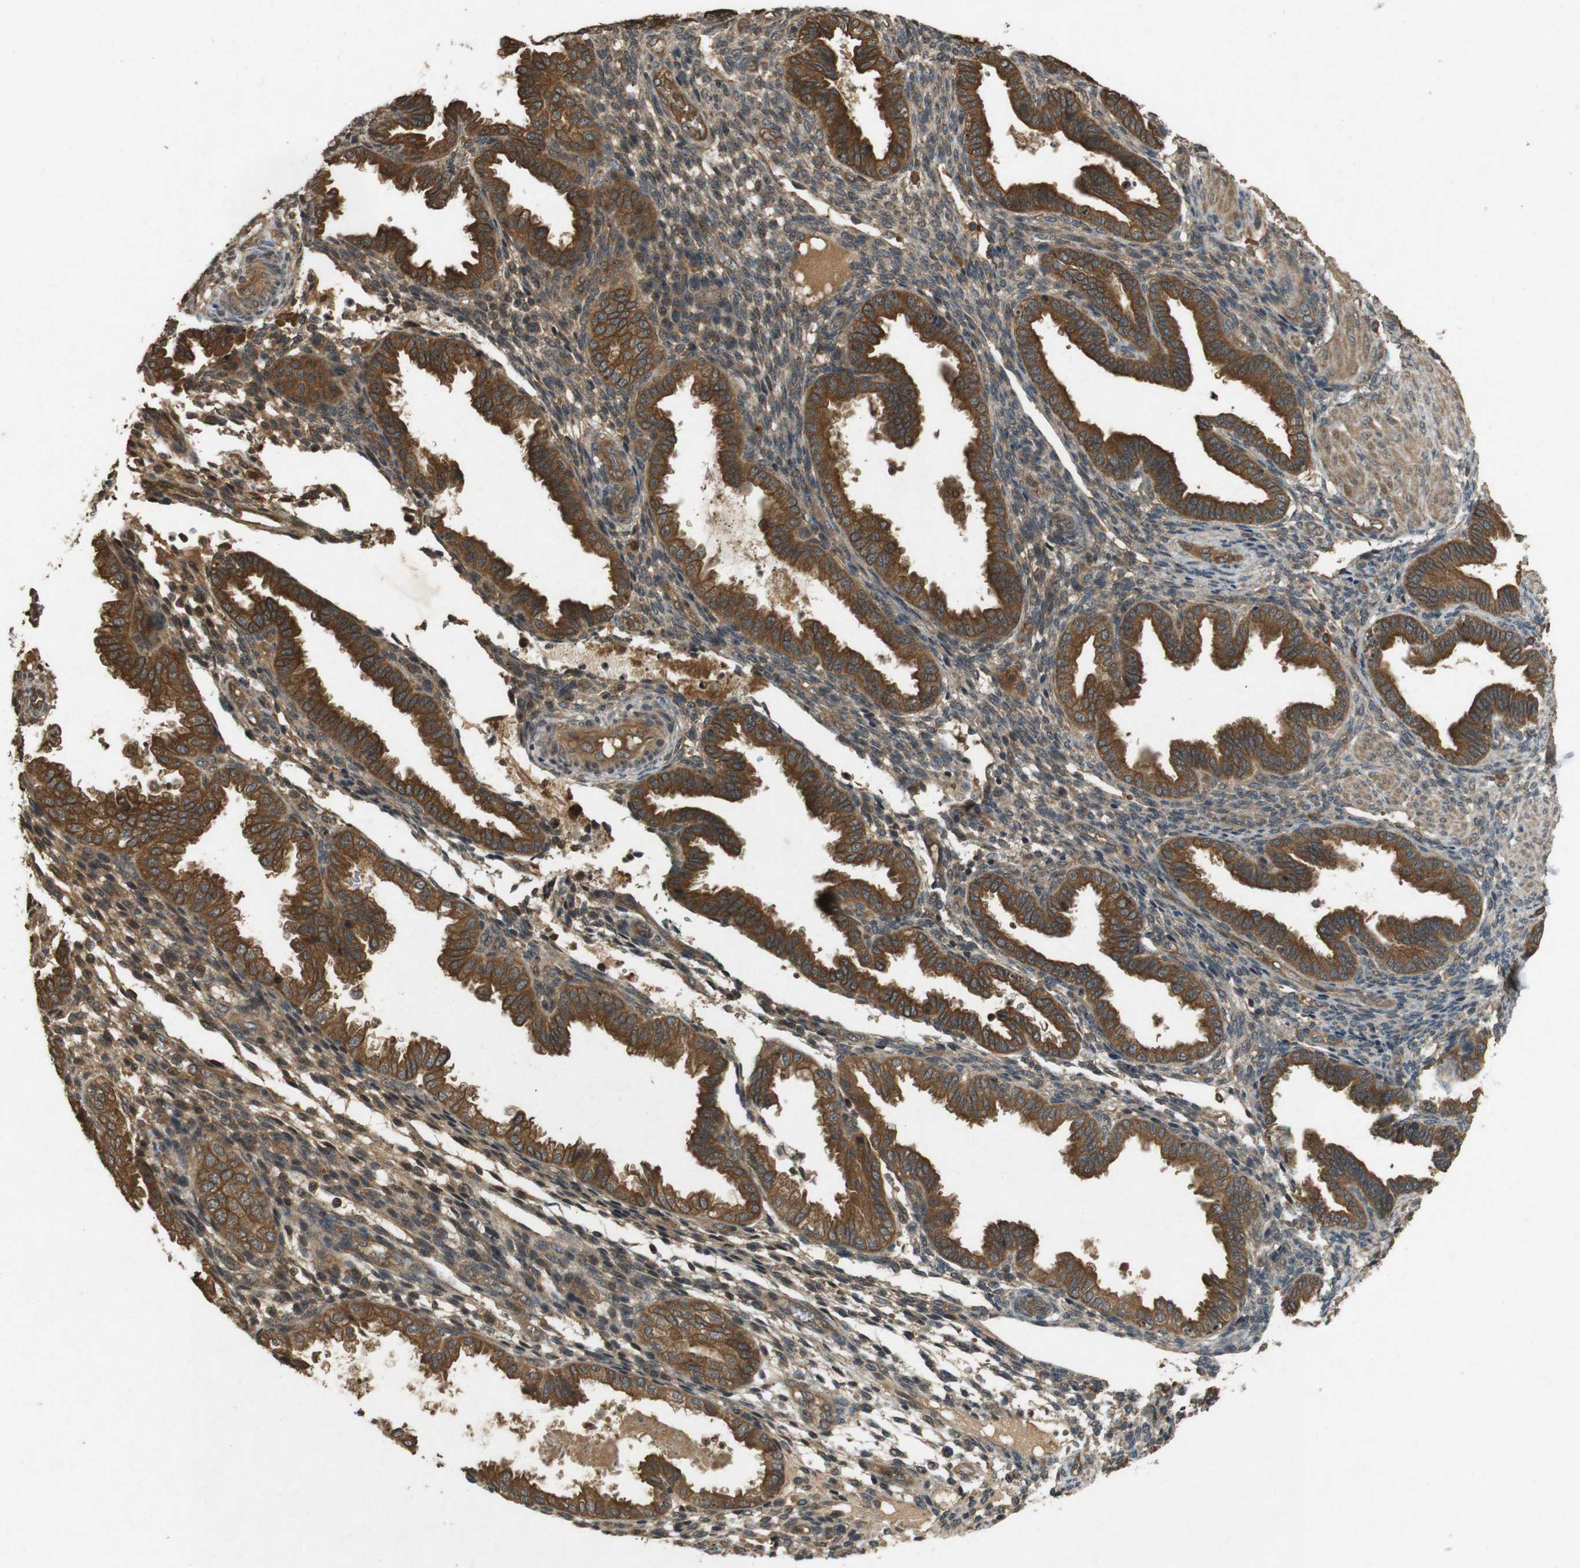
{"staining": {"intensity": "moderate", "quantity": ">75%", "location": "cytoplasmic/membranous"}, "tissue": "endometrium", "cell_type": "Cells in endometrial stroma", "image_type": "normal", "snomed": [{"axis": "morphology", "description": "Normal tissue, NOS"}, {"axis": "topography", "description": "Endometrium"}], "caption": "The immunohistochemical stain highlights moderate cytoplasmic/membranous expression in cells in endometrial stroma of normal endometrium. The staining was performed using DAB to visualize the protein expression in brown, while the nuclei were stained in blue with hematoxylin (Magnification: 20x).", "gene": "TAP1", "patient": {"sex": "female", "age": 33}}